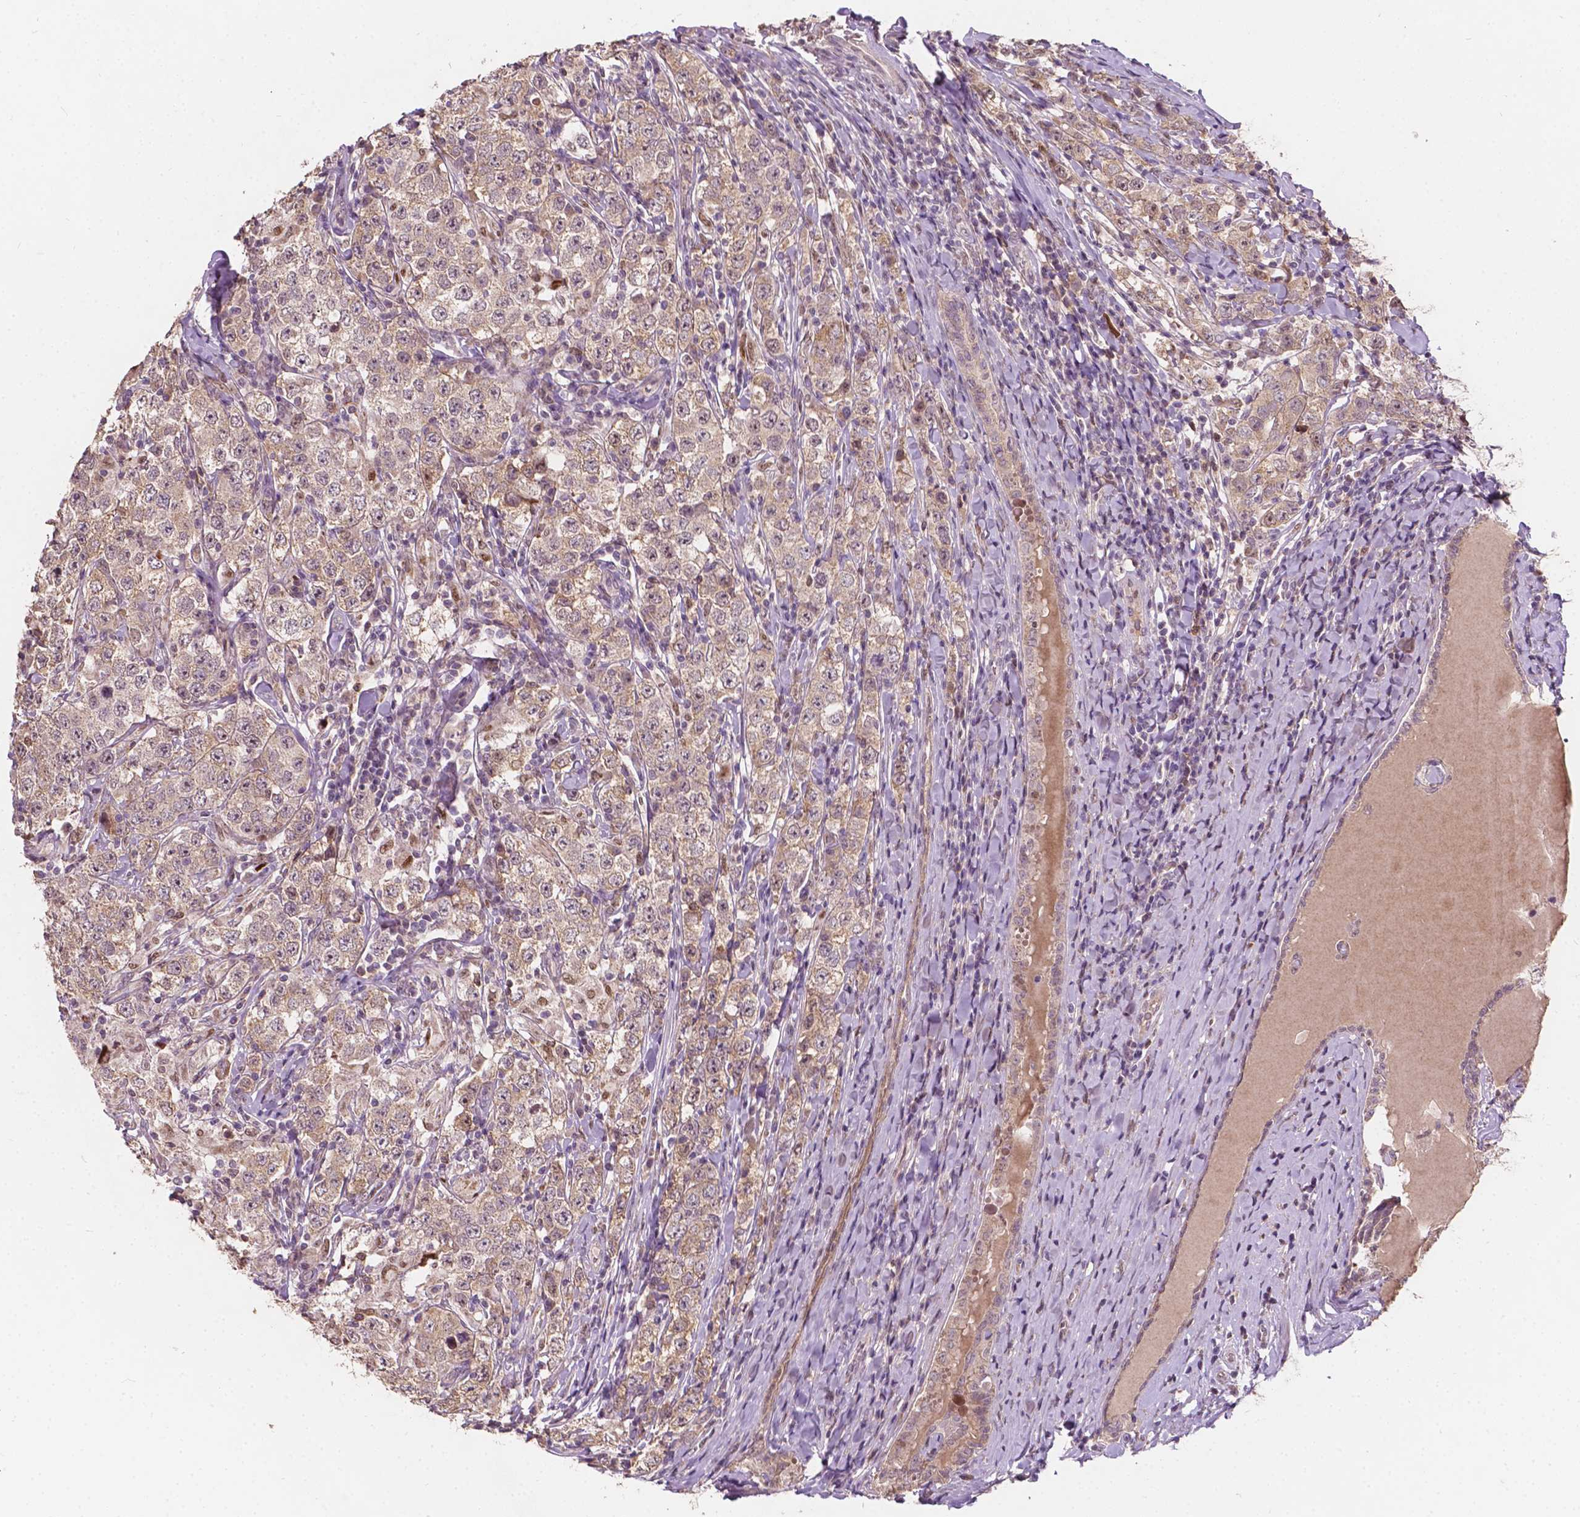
{"staining": {"intensity": "weak", "quantity": ">75%", "location": "cytoplasmic/membranous"}, "tissue": "testis cancer", "cell_type": "Tumor cells", "image_type": "cancer", "snomed": [{"axis": "morphology", "description": "Seminoma, NOS"}, {"axis": "morphology", "description": "Carcinoma, Embryonal, NOS"}, {"axis": "topography", "description": "Testis"}], "caption": "Testis cancer stained with IHC exhibits weak cytoplasmic/membranous expression in approximately >75% of tumor cells.", "gene": "DUSP16", "patient": {"sex": "male", "age": 41}}